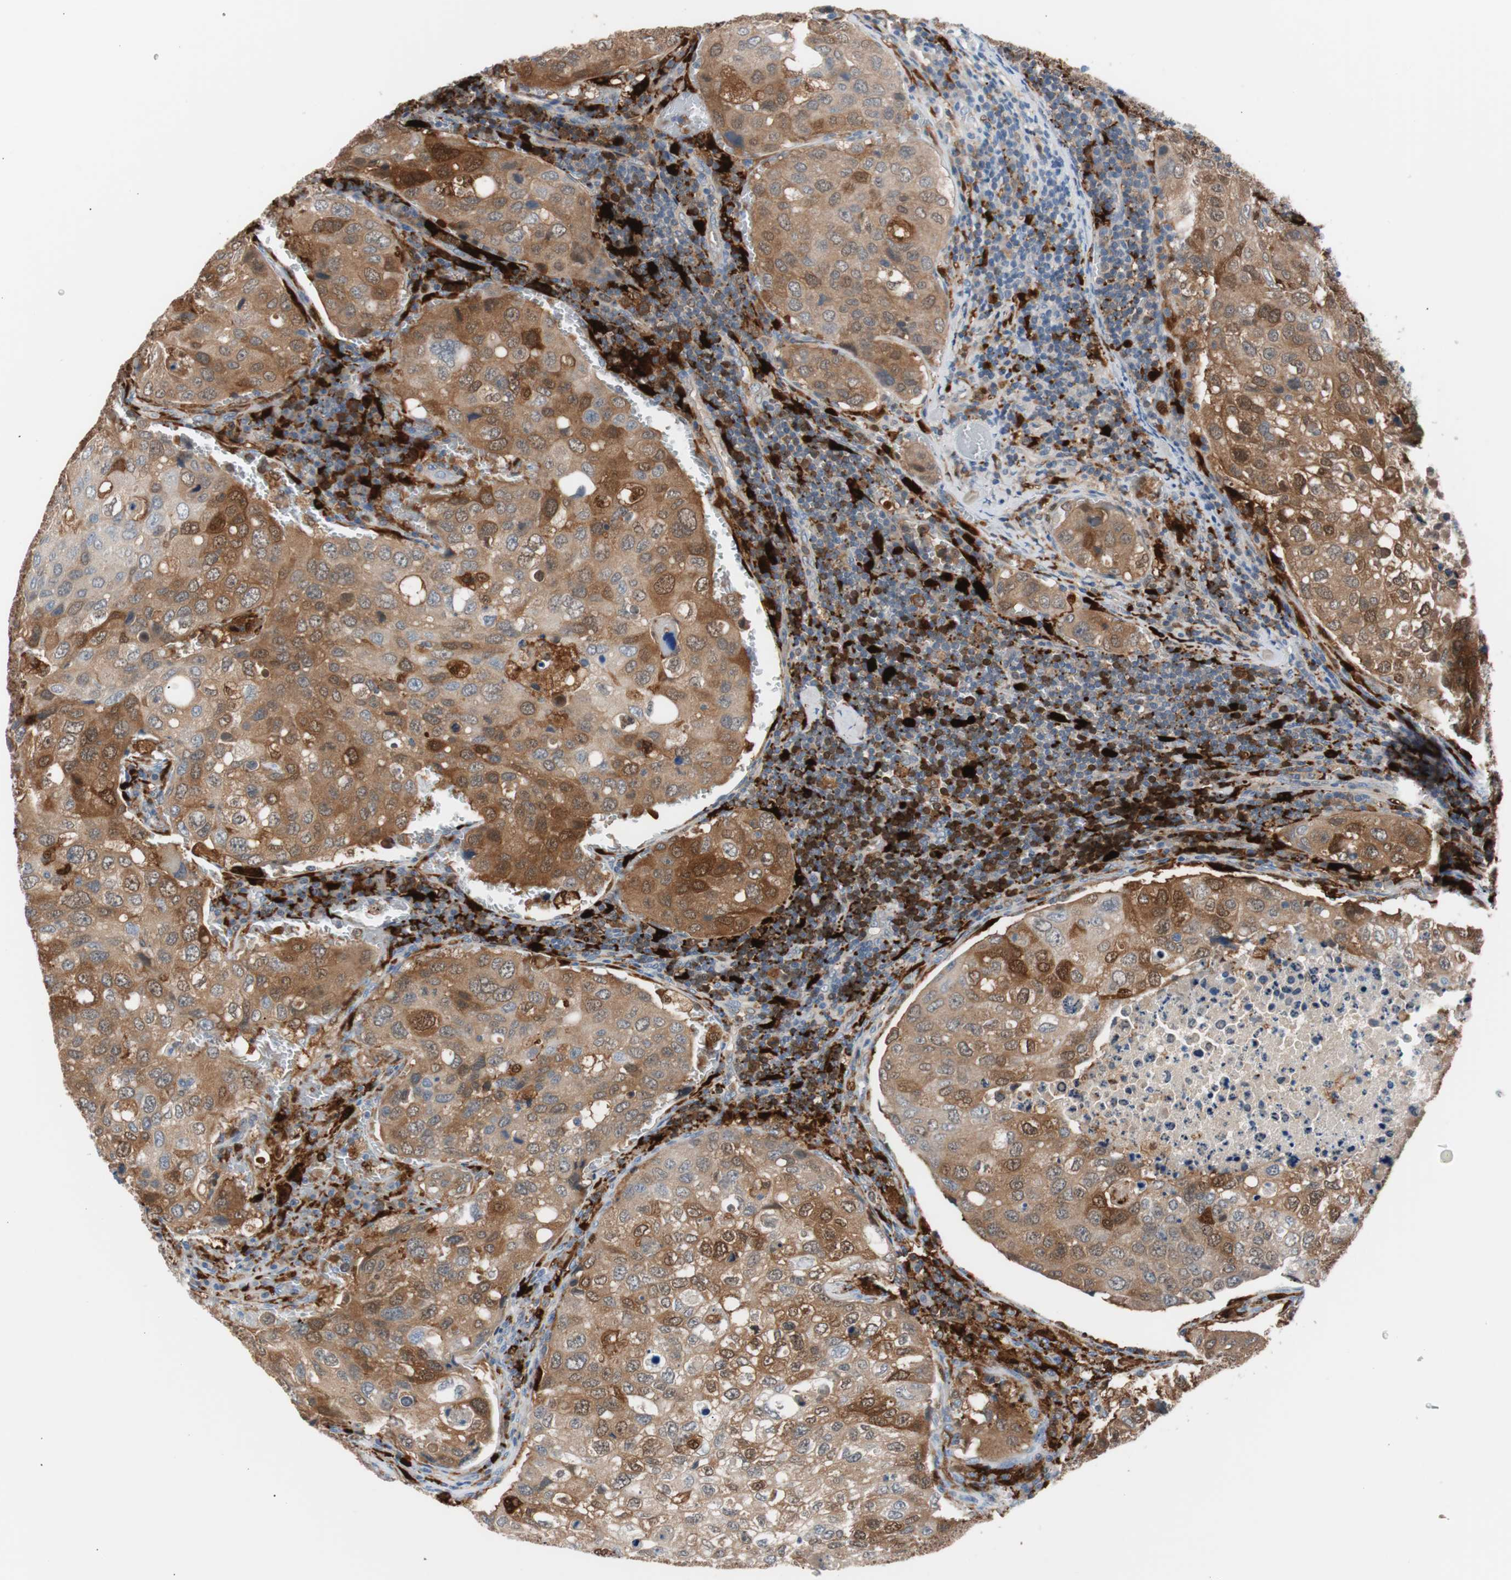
{"staining": {"intensity": "strong", "quantity": "25%-75%", "location": "cytoplasmic/membranous,nuclear"}, "tissue": "urothelial cancer", "cell_type": "Tumor cells", "image_type": "cancer", "snomed": [{"axis": "morphology", "description": "Urothelial carcinoma, High grade"}, {"axis": "topography", "description": "Lymph node"}, {"axis": "topography", "description": "Urinary bladder"}], "caption": "The micrograph reveals a brown stain indicating the presence of a protein in the cytoplasmic/membranous and nuclear of tumor cells in urothelial carcinoma (high-grade). (brown staining indicates protein expression, while blue staining denotes nuclei).", "gene": "IL18", "patient": {"sex": "male", "age": 51}}